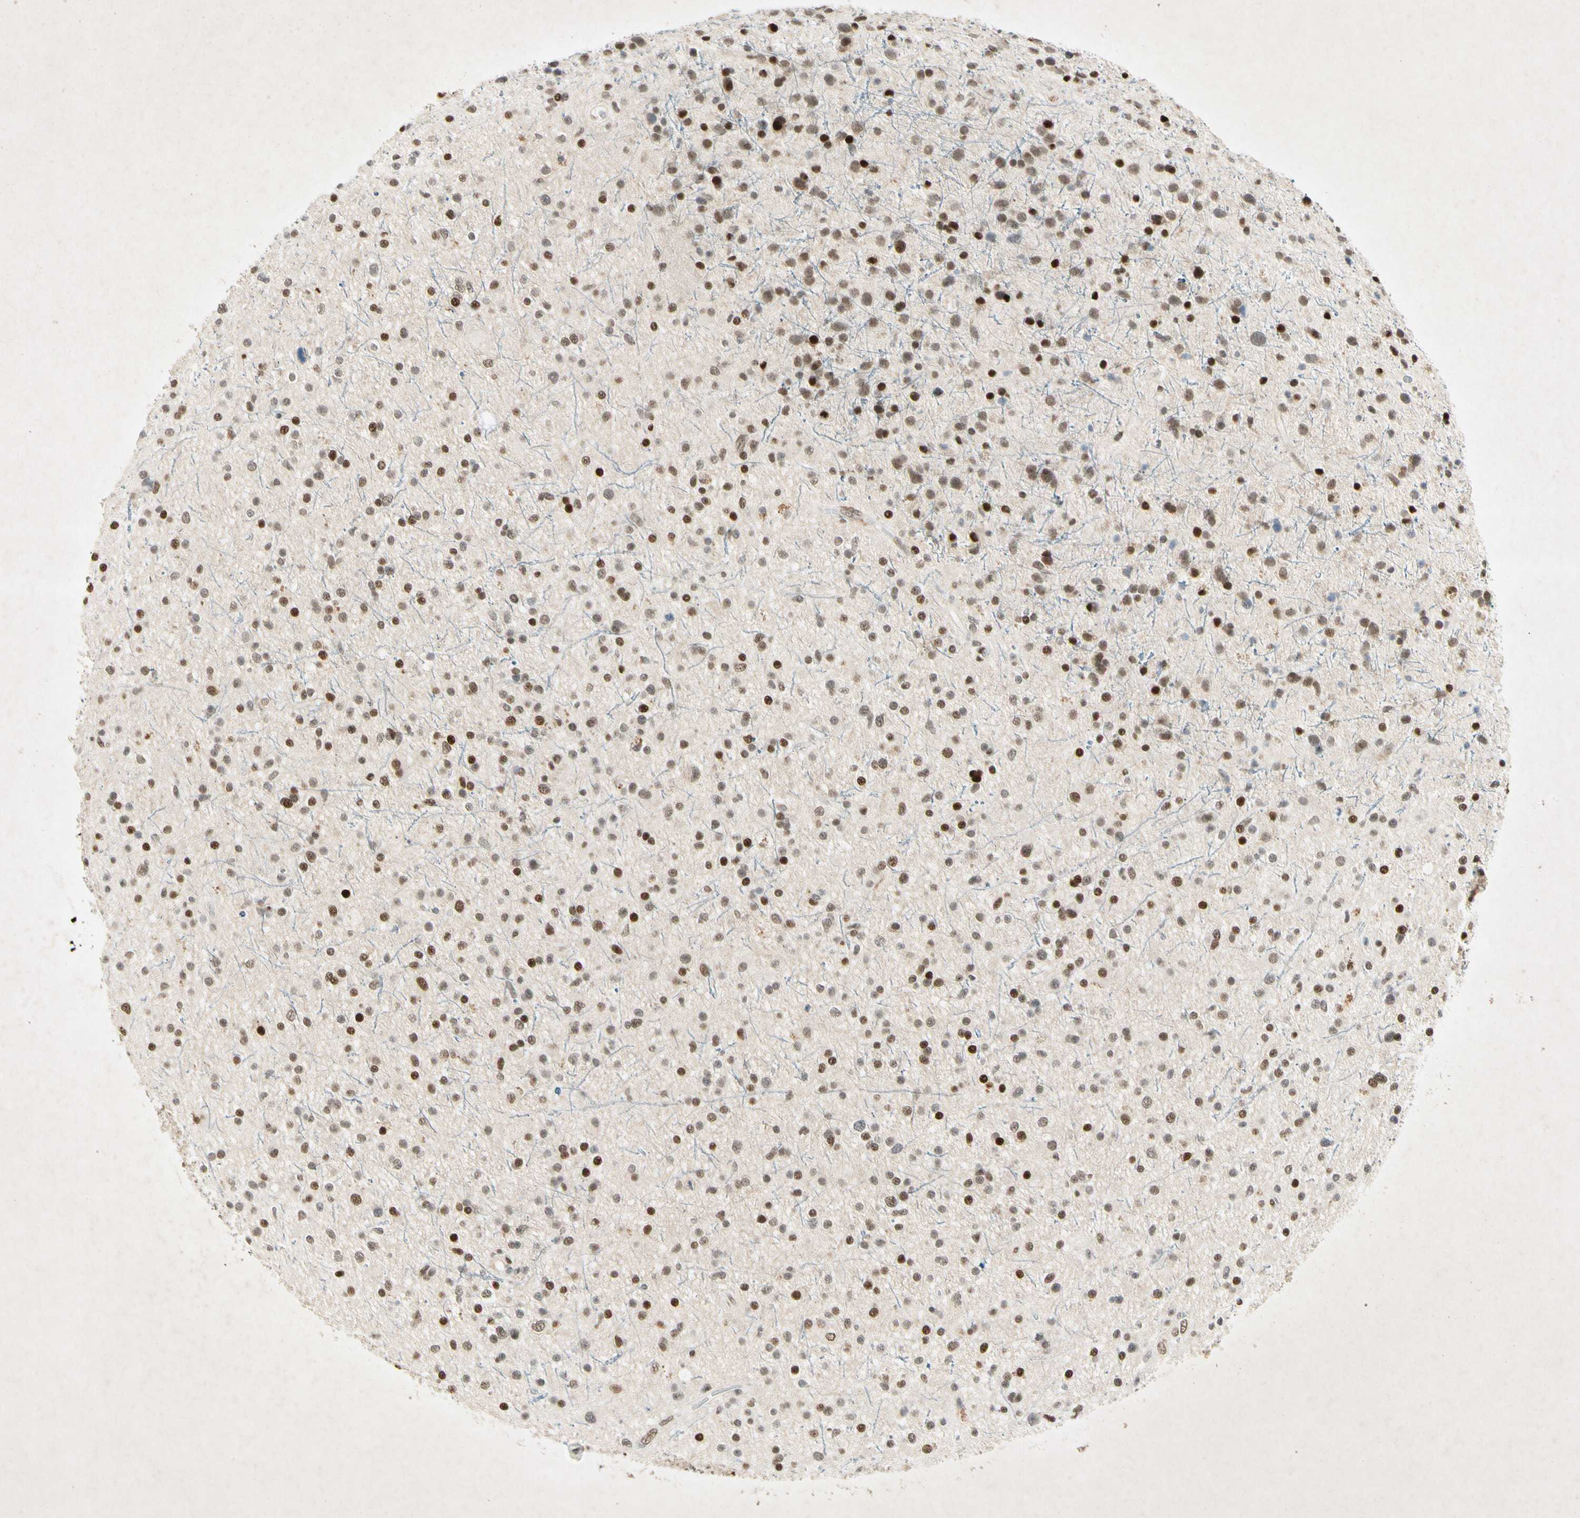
{"staining": {"intensity": "strong", "quantity": ">75%", "location": "nuclear"}, "tissue": "glioma", "cell_type": "Tumor cells", "image_type": "cancer", "snomed": [{"axis": "morphology", "description": "Glioma, malignant, High grade"}, {"axis": "topography", "description": "Brain"}], "caption": "About >75% of tumor cells in human malignant glioma (high-grade) show strong nuclear protein positivity as visualized by brown immunohistochemical staining.", "gene": "RNF43", "patient": {"sex": "male", "age": 33}}